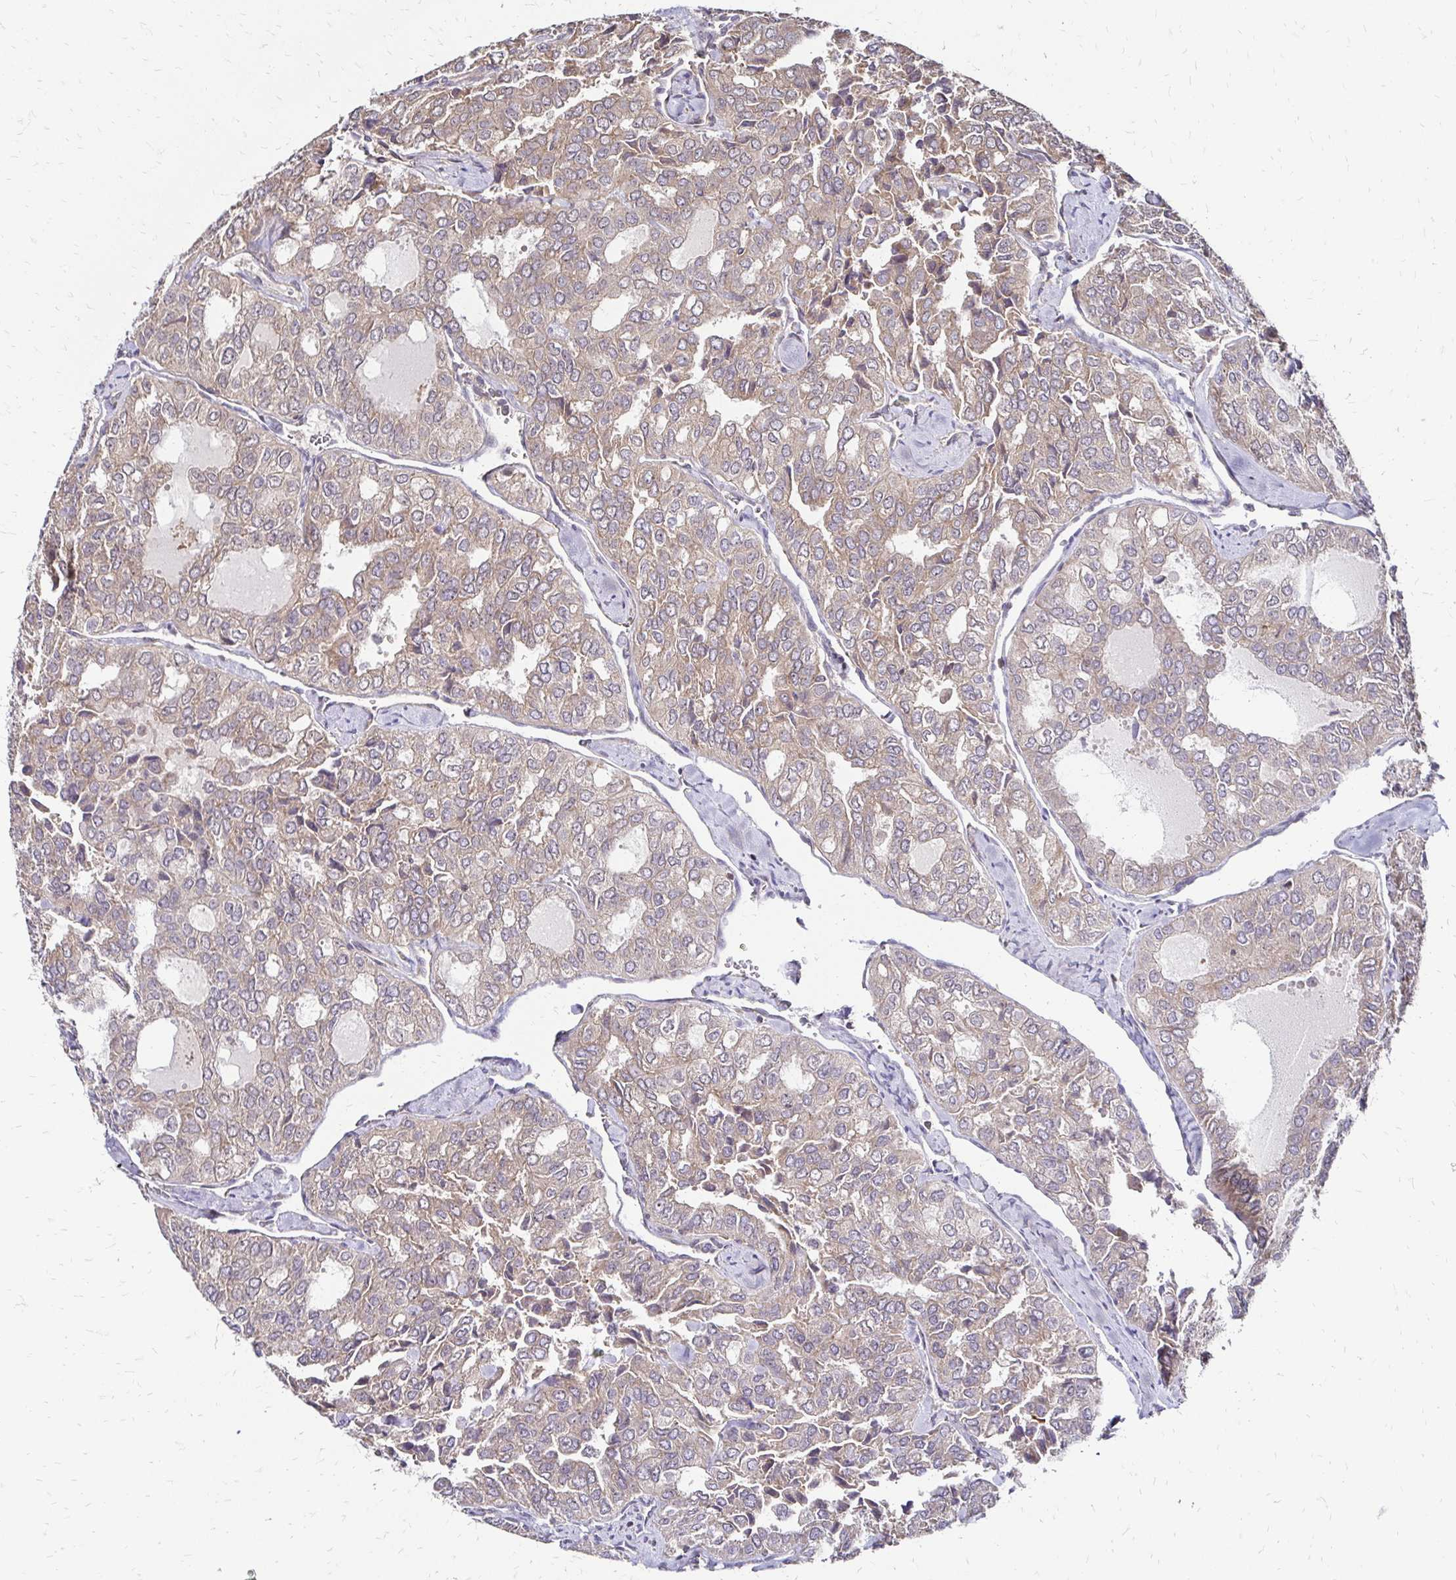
{"staining": {"intensity": "weak", "quantity": "25%-75%", "location": "cytoplasmic/membranous"}, "tissue": "thyroid cancer", "cell_type": "Tumor cells", "image_type": "cancer", "snomed": [{"axis": "morphology", "description": "Follicular adenoma carcinoma, NOS"}, {"axis": "topography", "description": "Thyroid gland"}], "caption": "Thyroid cancer was stained to show a protein in brown. There is low levels of weak cytoplasmic/membranous expression in approximately 25%-75% of tumor cells.", "gene": "ZW10", "patient": {"sex": "male", "age": 75}}